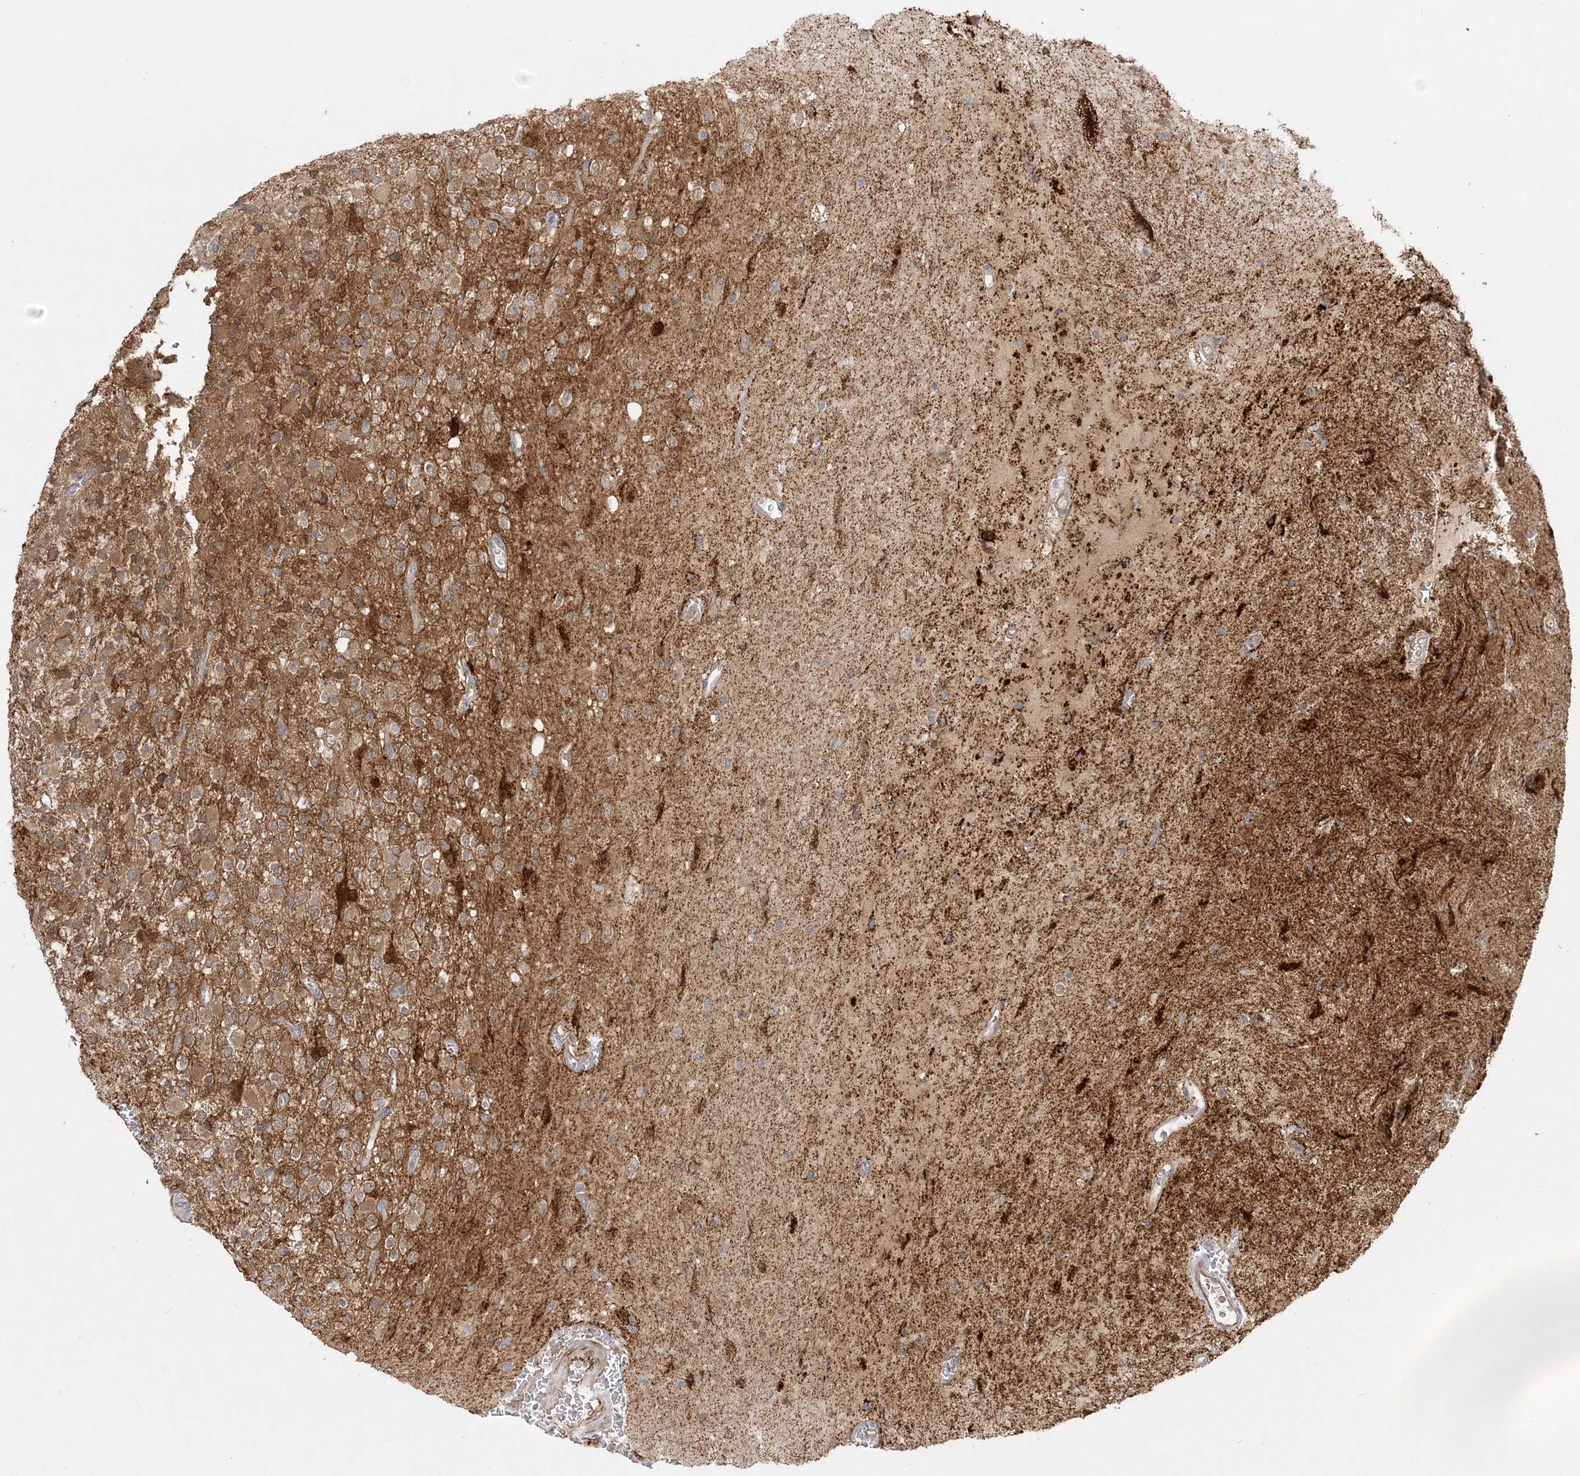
{"staining": {"intensity": "moderate", "quantity": ">75%", "location": "cytoplasmic/membranous"}, "tissue": "glioma", "cell_type": "Tumor cells", "image_type": "cancer", "snomed": [{"axis": "morphology", "description": "Glioma, malignant, High grade"}, {"axis": "topography", "description": "Brain"}], "caption": "Immunohistochemical staining of malignant glioma (high-grade) demonstrates medium levels of moderate cytoplasmic/membranous protein positivity in about >75% of tumor cells. Nuclei are stained in blue.", "gene": "INPP1", "patient": {"sex": "male", "age": 34}}